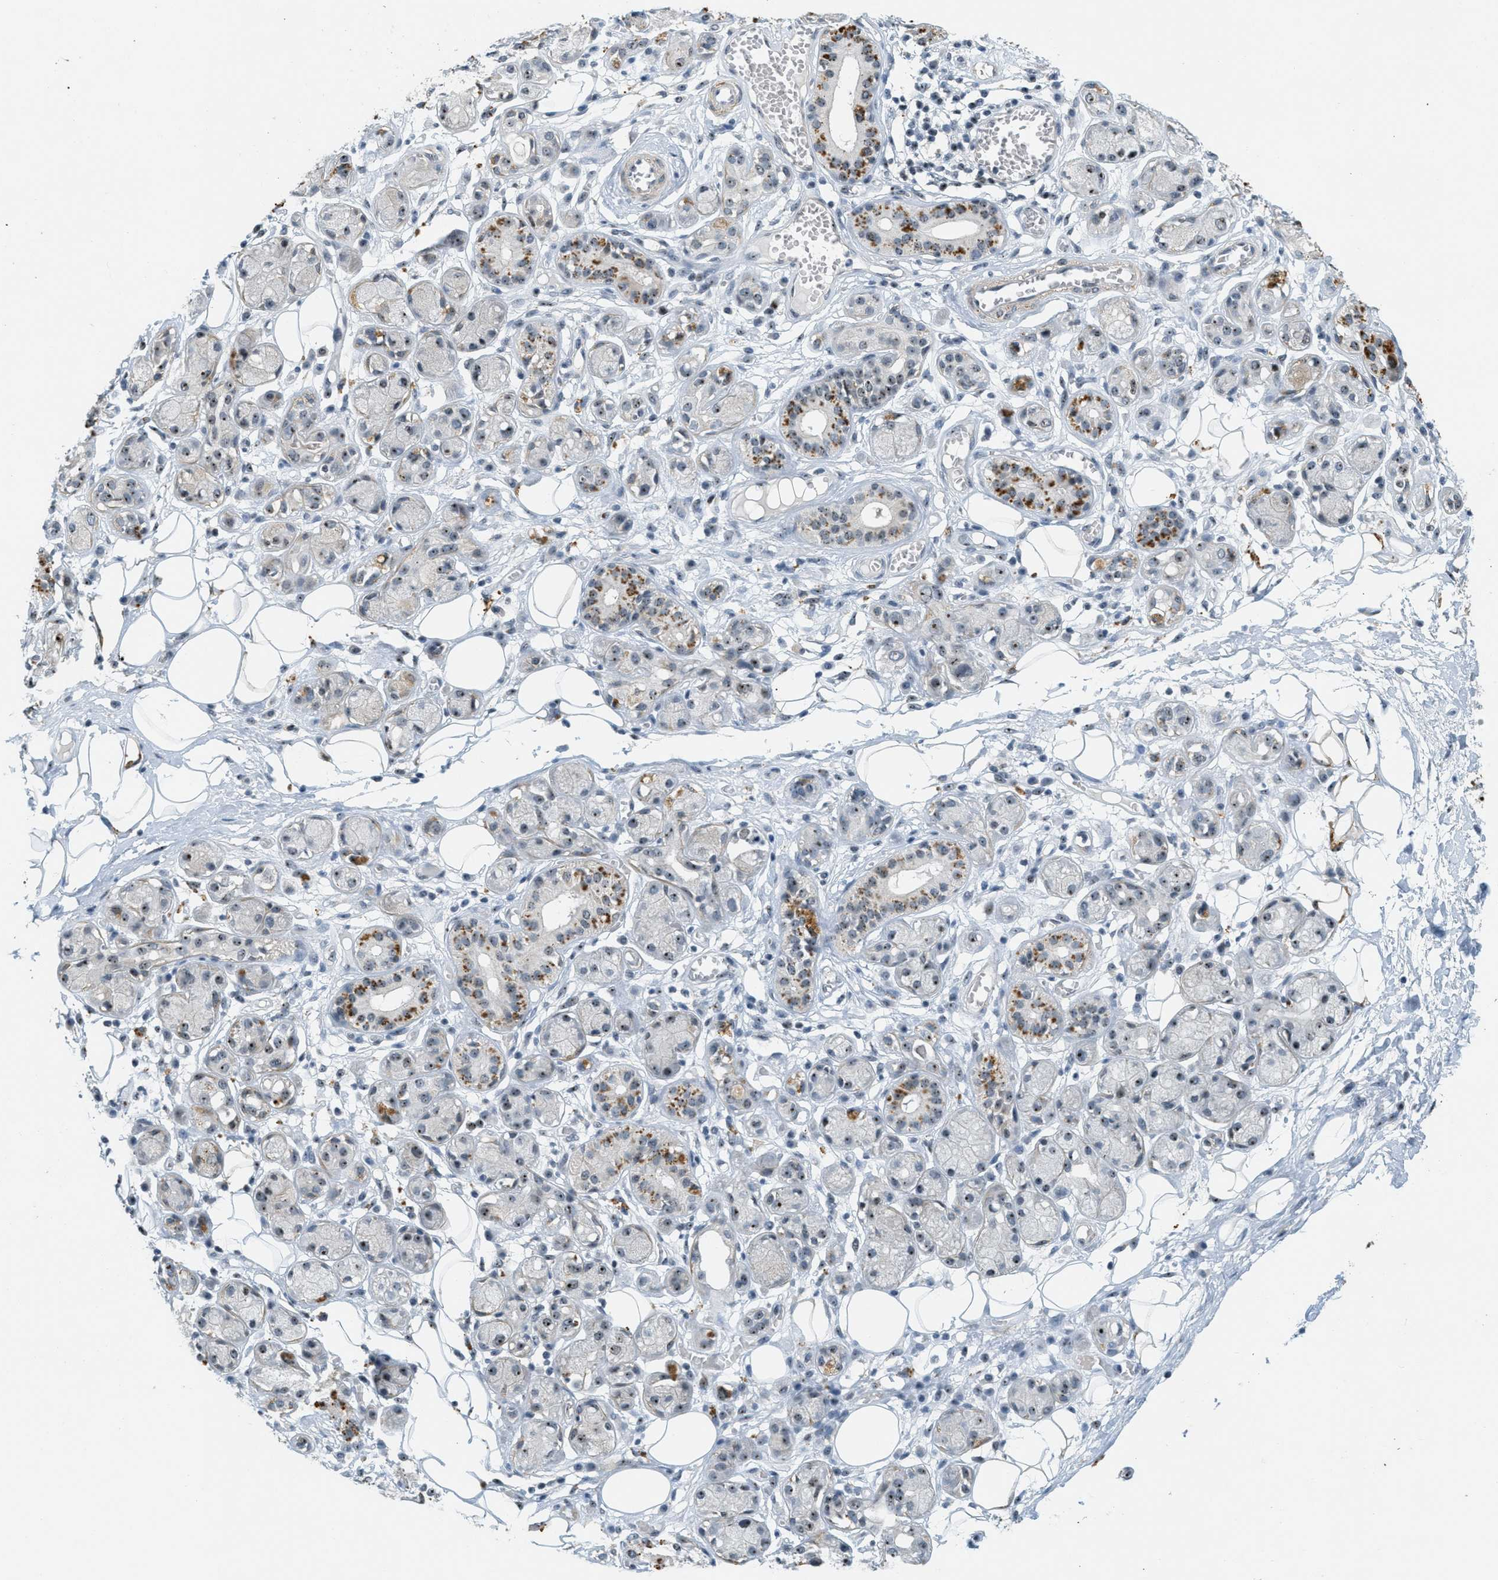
{"staining": {"intensity": "negative", "quantity": "none", "location": "none"}, "tissue": "adipose tissue", "cell_type": "Adipocytes", "image_type": "normal", "snomed": [{"axis": "morphology", "description": "Normal tissue, NOS"}, {"axis": "morphology", "description": "Inflammation, NOS"}, {"axis": "topography", "description": "Salivary gland"}, {"axis": "topography", "description": "Peripheral nerve tissue"}], "caption": "DAB (3,3'-diaminobenzidine) immunohistochemical staining of unremarkable adipose tissue exhibits no significant expression in adipocytes.", "gene": "DDX47", "patient": {"sex": "female", "age": 75}}